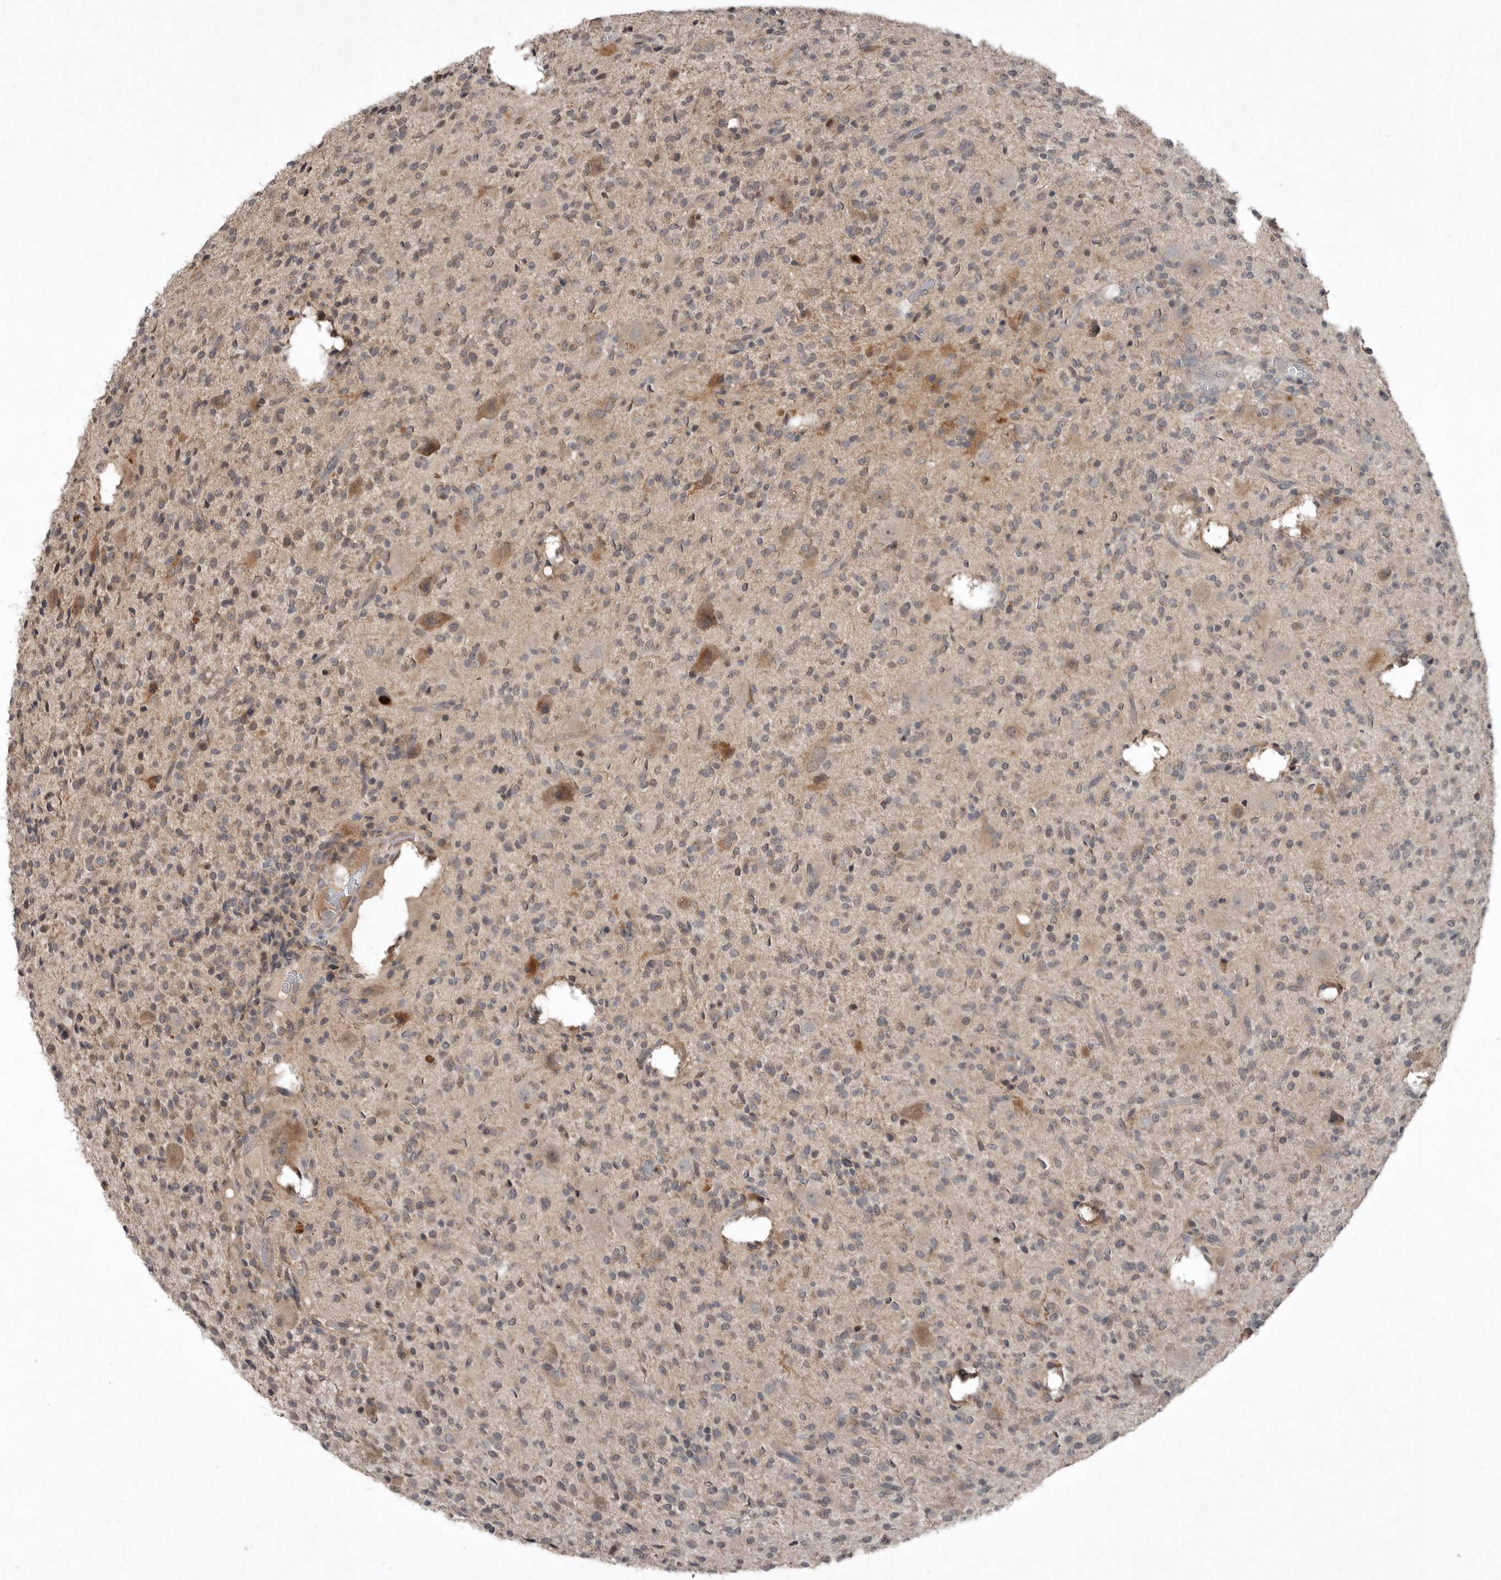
{"staining": {"intensity": "weak", "quantity": "25%-75%", "location": "cytoplasmic/membranous"}, "tissue": "glioma", "cell_type": "Tumor cells", "image_type": "cancer", "snomed": [{"axis": "morphology", "description": "Glioma, malignant, High grade"}, {"axis": "topography", "description": "Brain"}], "caption": "Immunohistochemical staining of human glioma shows low levels of weak cytoplasmic/membranous positivity in approximately 25%-75% of tumor cells.", "gene": "SCP2", "patient": {"sex": "male", "age": 34}}